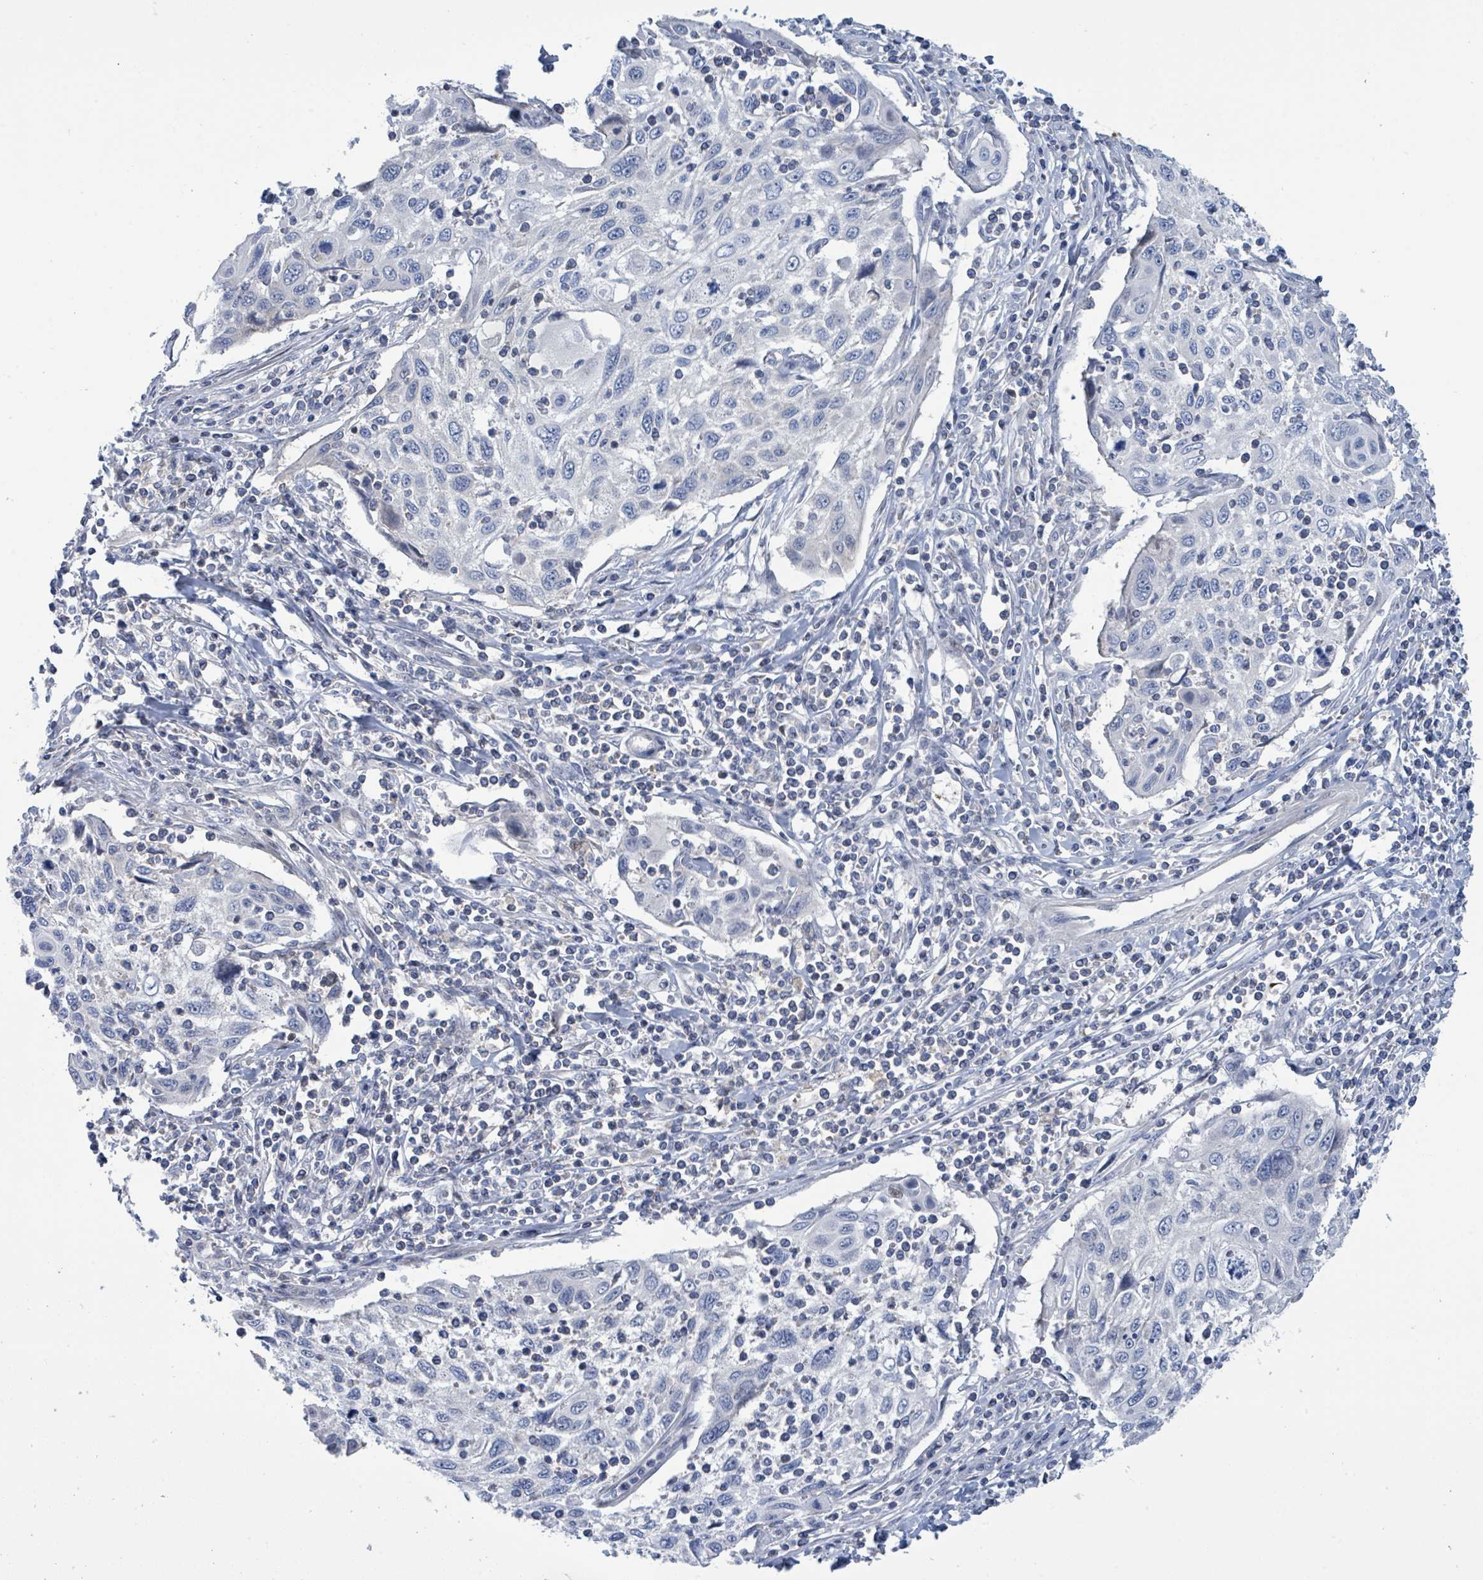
{"staining": {"intensity": "negative", "quantity": "none", "location": "none"}, "tissue": "cervical cancer", "cell_type": "Tumor cells", "image_type": "cancer", "snomed": [{"axis": "morphology", "description": "Squamous cell carcinoma, NOS"}, {"axis": "topography", "description": "Cervix"}], "caption": "Immunohistochemistry (IHC) micrograph of neoplastic tissue: cervical squamous cell carcinoma stained with DAB exhibits no significant protein expression in tumor cells. (Stains: DAB (3,3'-diaminobenzidine) immunohistochemistry (IHC) with hematoxylin counter stain, Microscopy: brightfield microscopy at high magnification).", "gene": "DGKZ", "patient": {"sex": "female", "age": 70}}